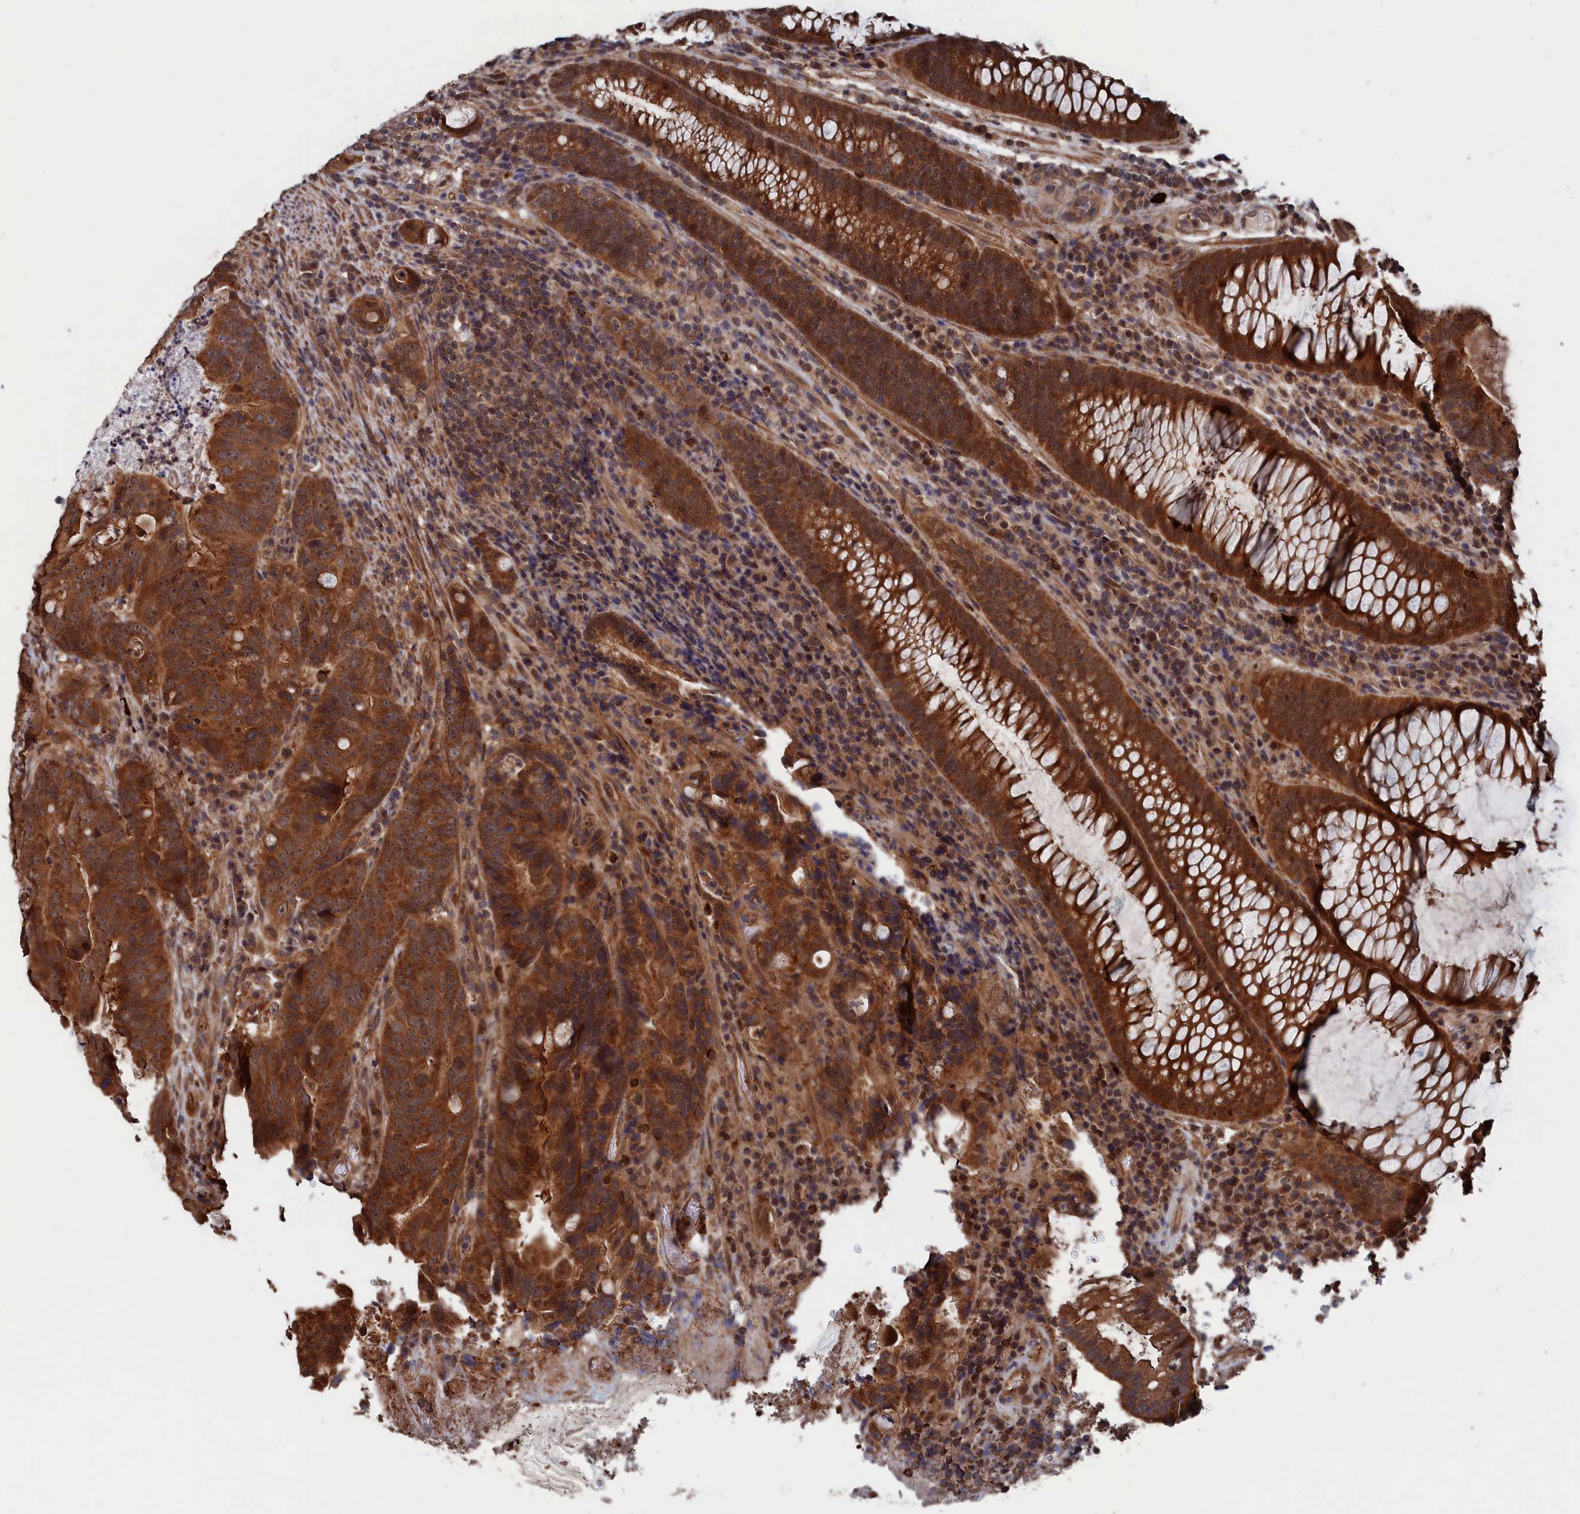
{"staining": {"intensity": "strong", "quantity": ">75%", "location": "cytoplasmic/membranous,nuclear"}, "tissue": "colorectal cancer", "cell_type": "Tumor cells", "image_type": "cancer", "snomed": [{"axis": "morphology", "description": "Adenocarcinoma, NOS"}, {"axis": "topography", "description": "Colon"}], "caption": "Immunohistochemical staining of human colorectal cancer reveals high levels of strong cytoplasmic/membranous and nuclear staining in about >75% of tumor cells. Nuclei are stained in blue.", "gene": "PDE12", "patient": {"sex": "female", "age": 82}}